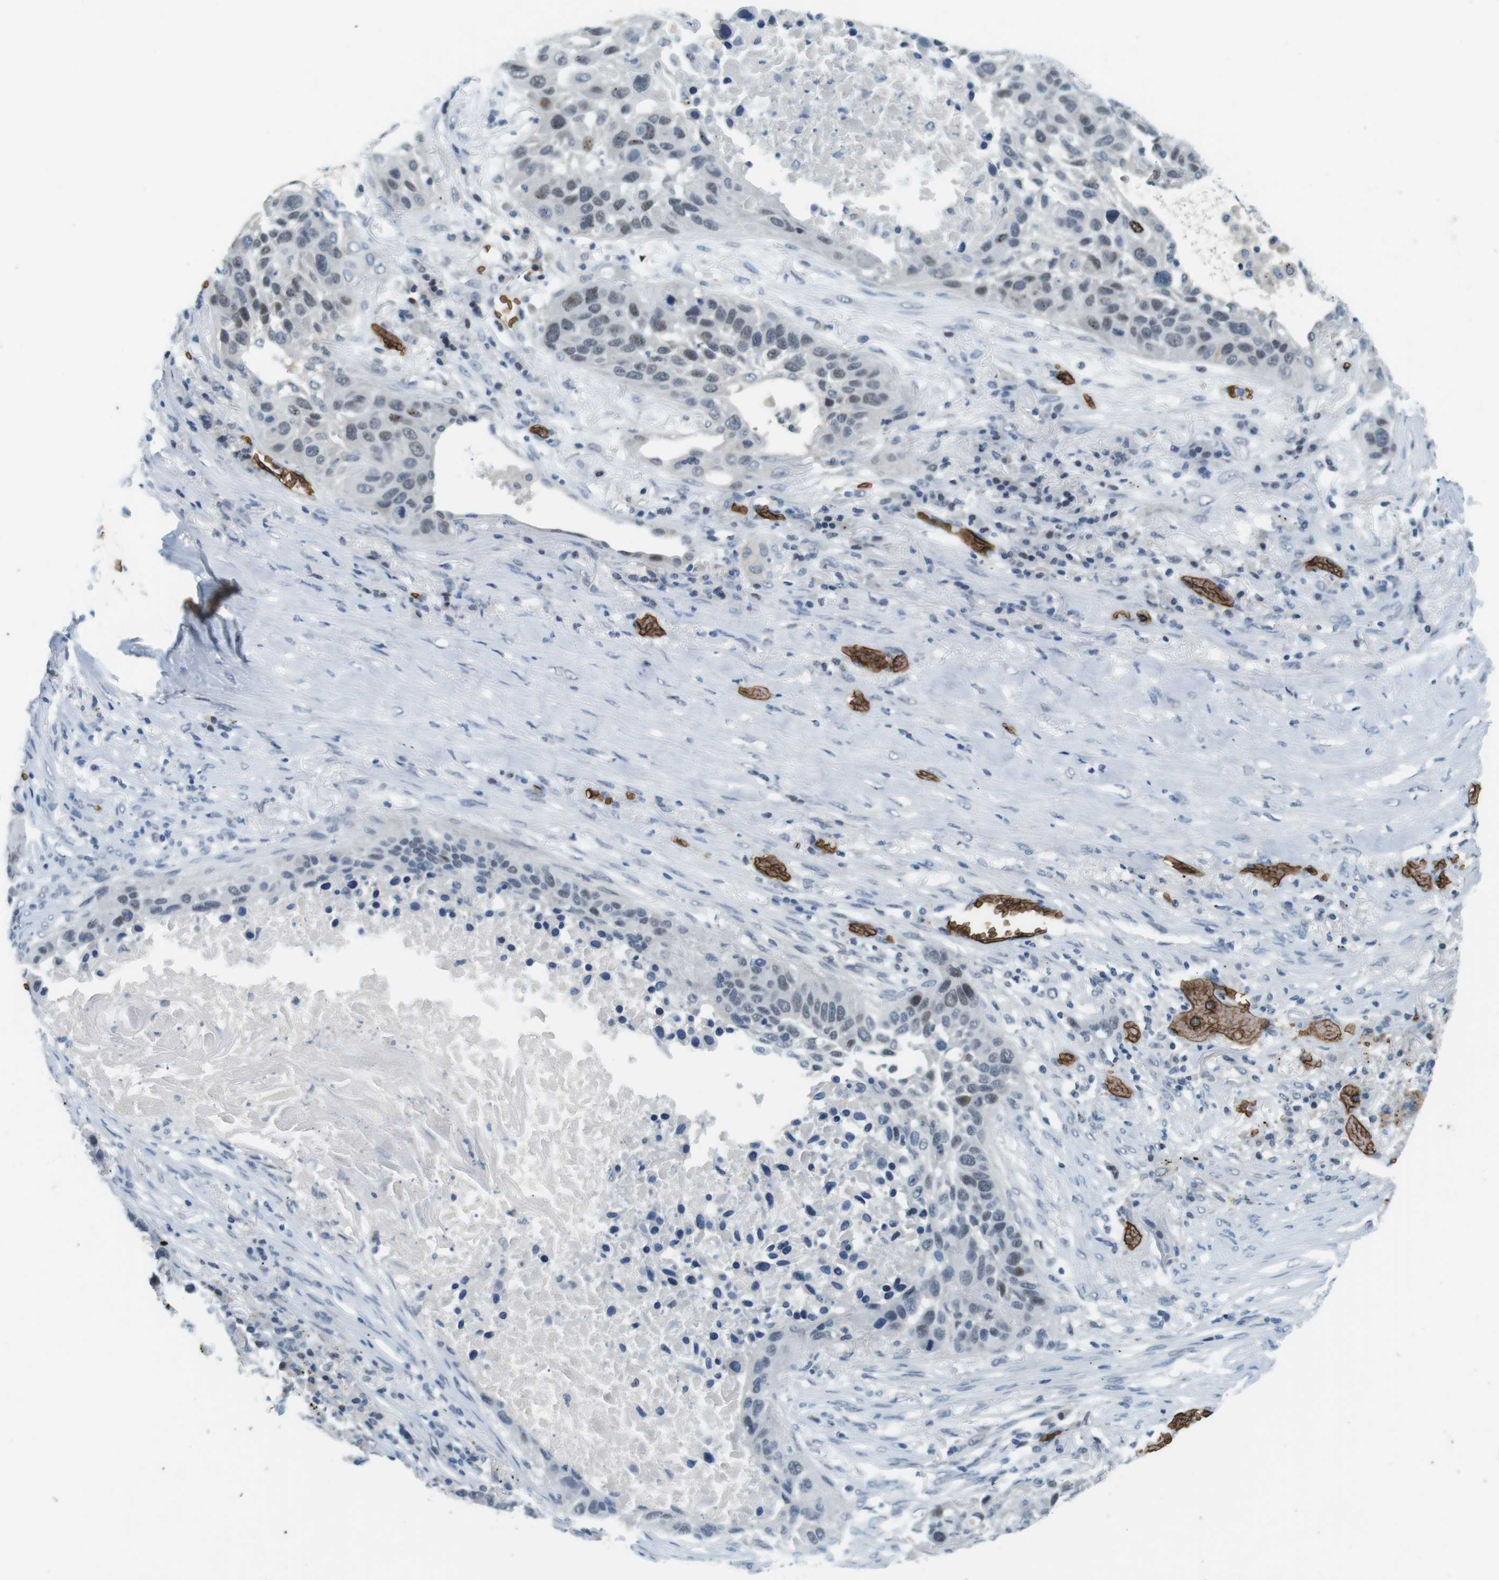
{"staining": {"intensity": "weak", "quantity": "25%-75%", "location": "nuclear"}, "tissue": "lung cancer", "cell_type": "Tumor cells", "image_type": "cancer", "snomed": [{"axis": "morphology", "description": "Squamous cell carcinoma, NOS"}, {"axis": "topography", "description": "Lung"}], "caption": "This photomicrograph shows lung squamous cell carcinoma stained with IHC to label a protein in brown. The nuclear of tumor cells show weak positivity for the protein. Nuclei are counter-stained blue.", "gene": "SLC4A1", "patient": {"sex": "male", "age": 57}}